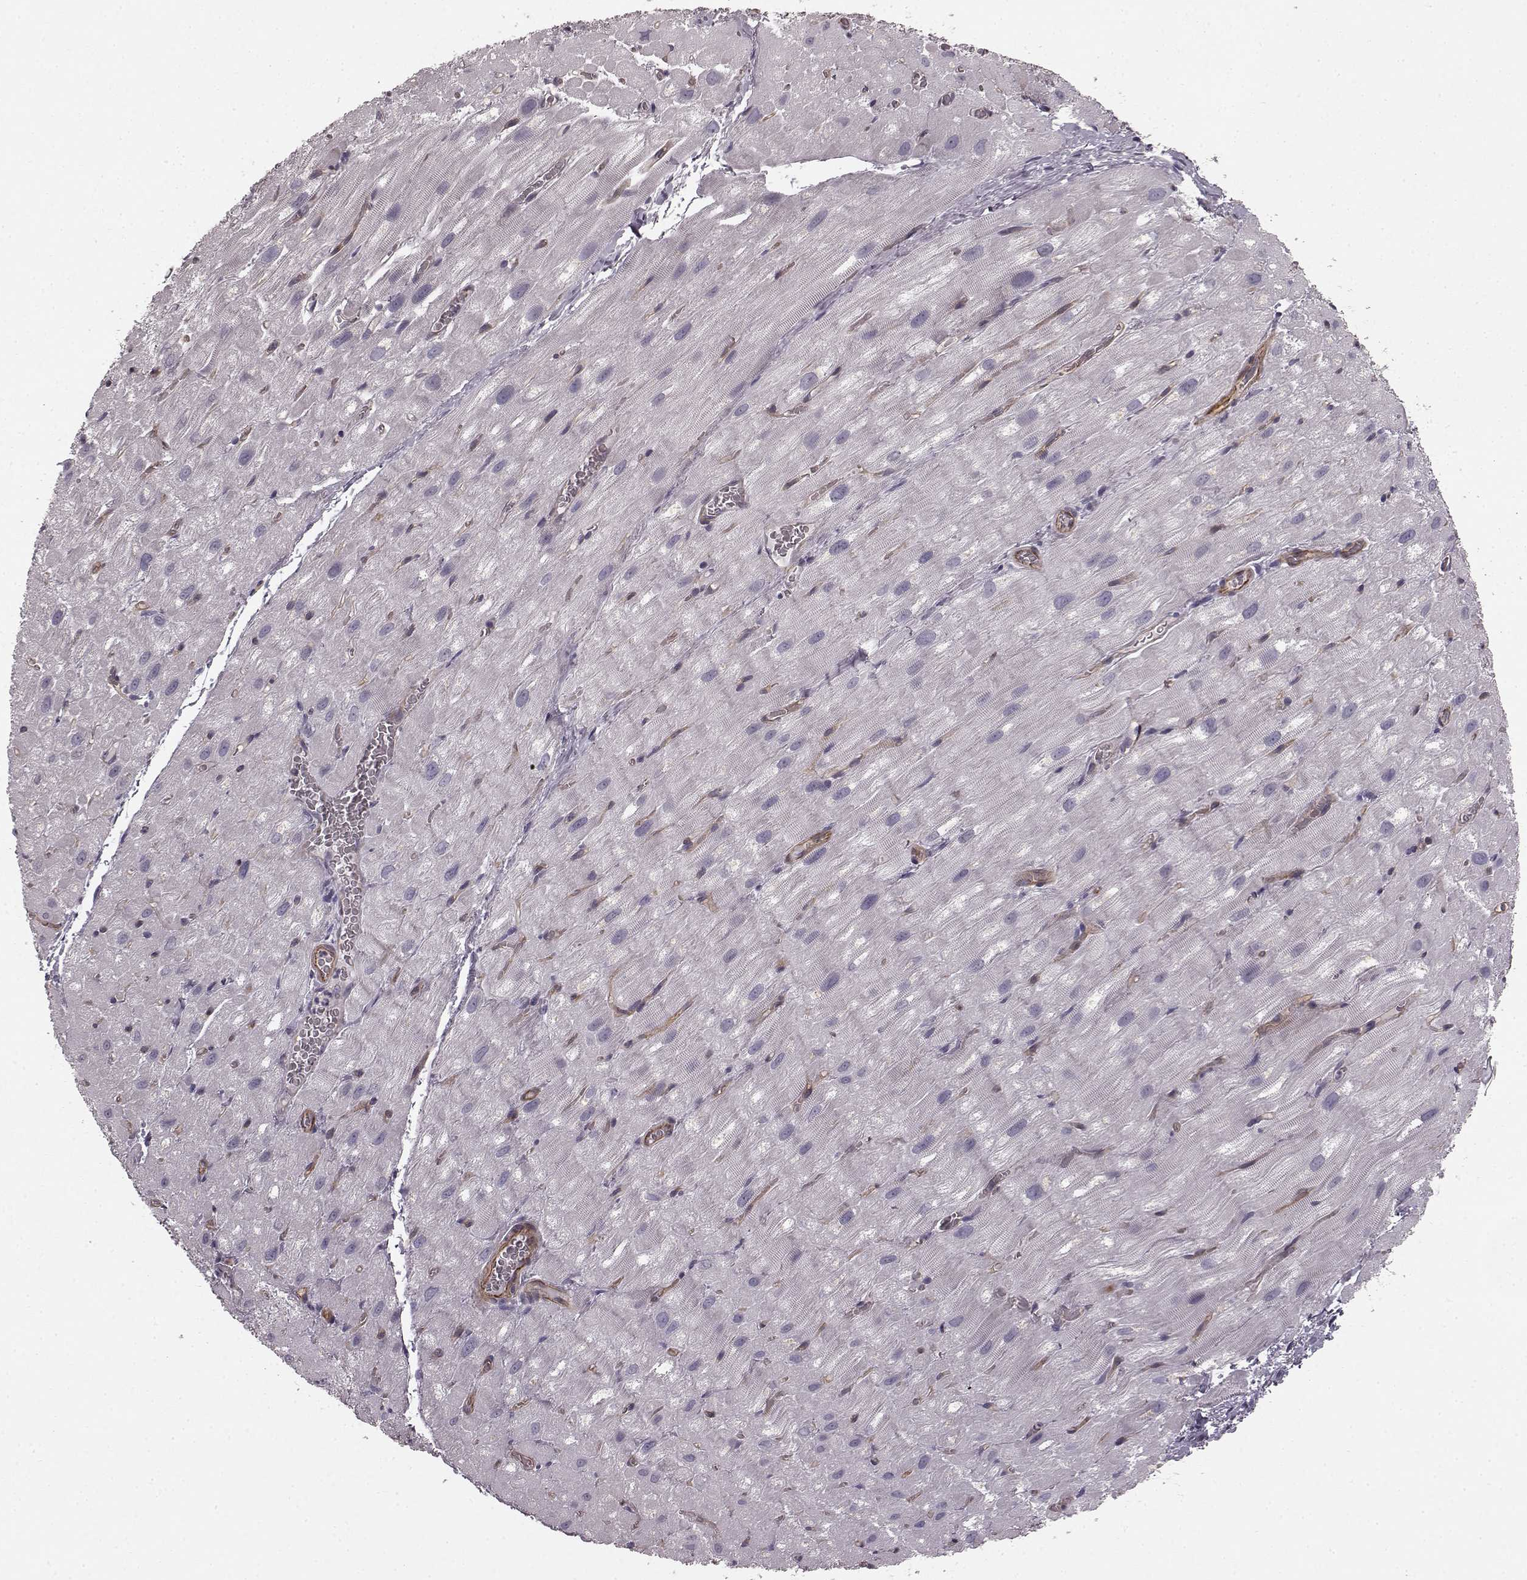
{"staining": {"intensity": "negative", "quantity": "none", "location": "none"}, "tissue": "heart muscle", "cell_type": "Cardiomyocytes", "image_type": "normal", "snomed": [{"axis": "morphology", "description": "Normal tissue, NOS"}, {"axis": "topography", "description": "Heart"}], "caption": "Immunohistochemistry (IHC) image of unremarkable heart muscle stained for a protein (brown), which demonstrates no positivity in cardiomyocytes. (Immunohistochemistry (IHC), brightfield microscopy, high magnification).", "gene": "SLC22A18", "patient": {"sex": "male", "age": 61}}